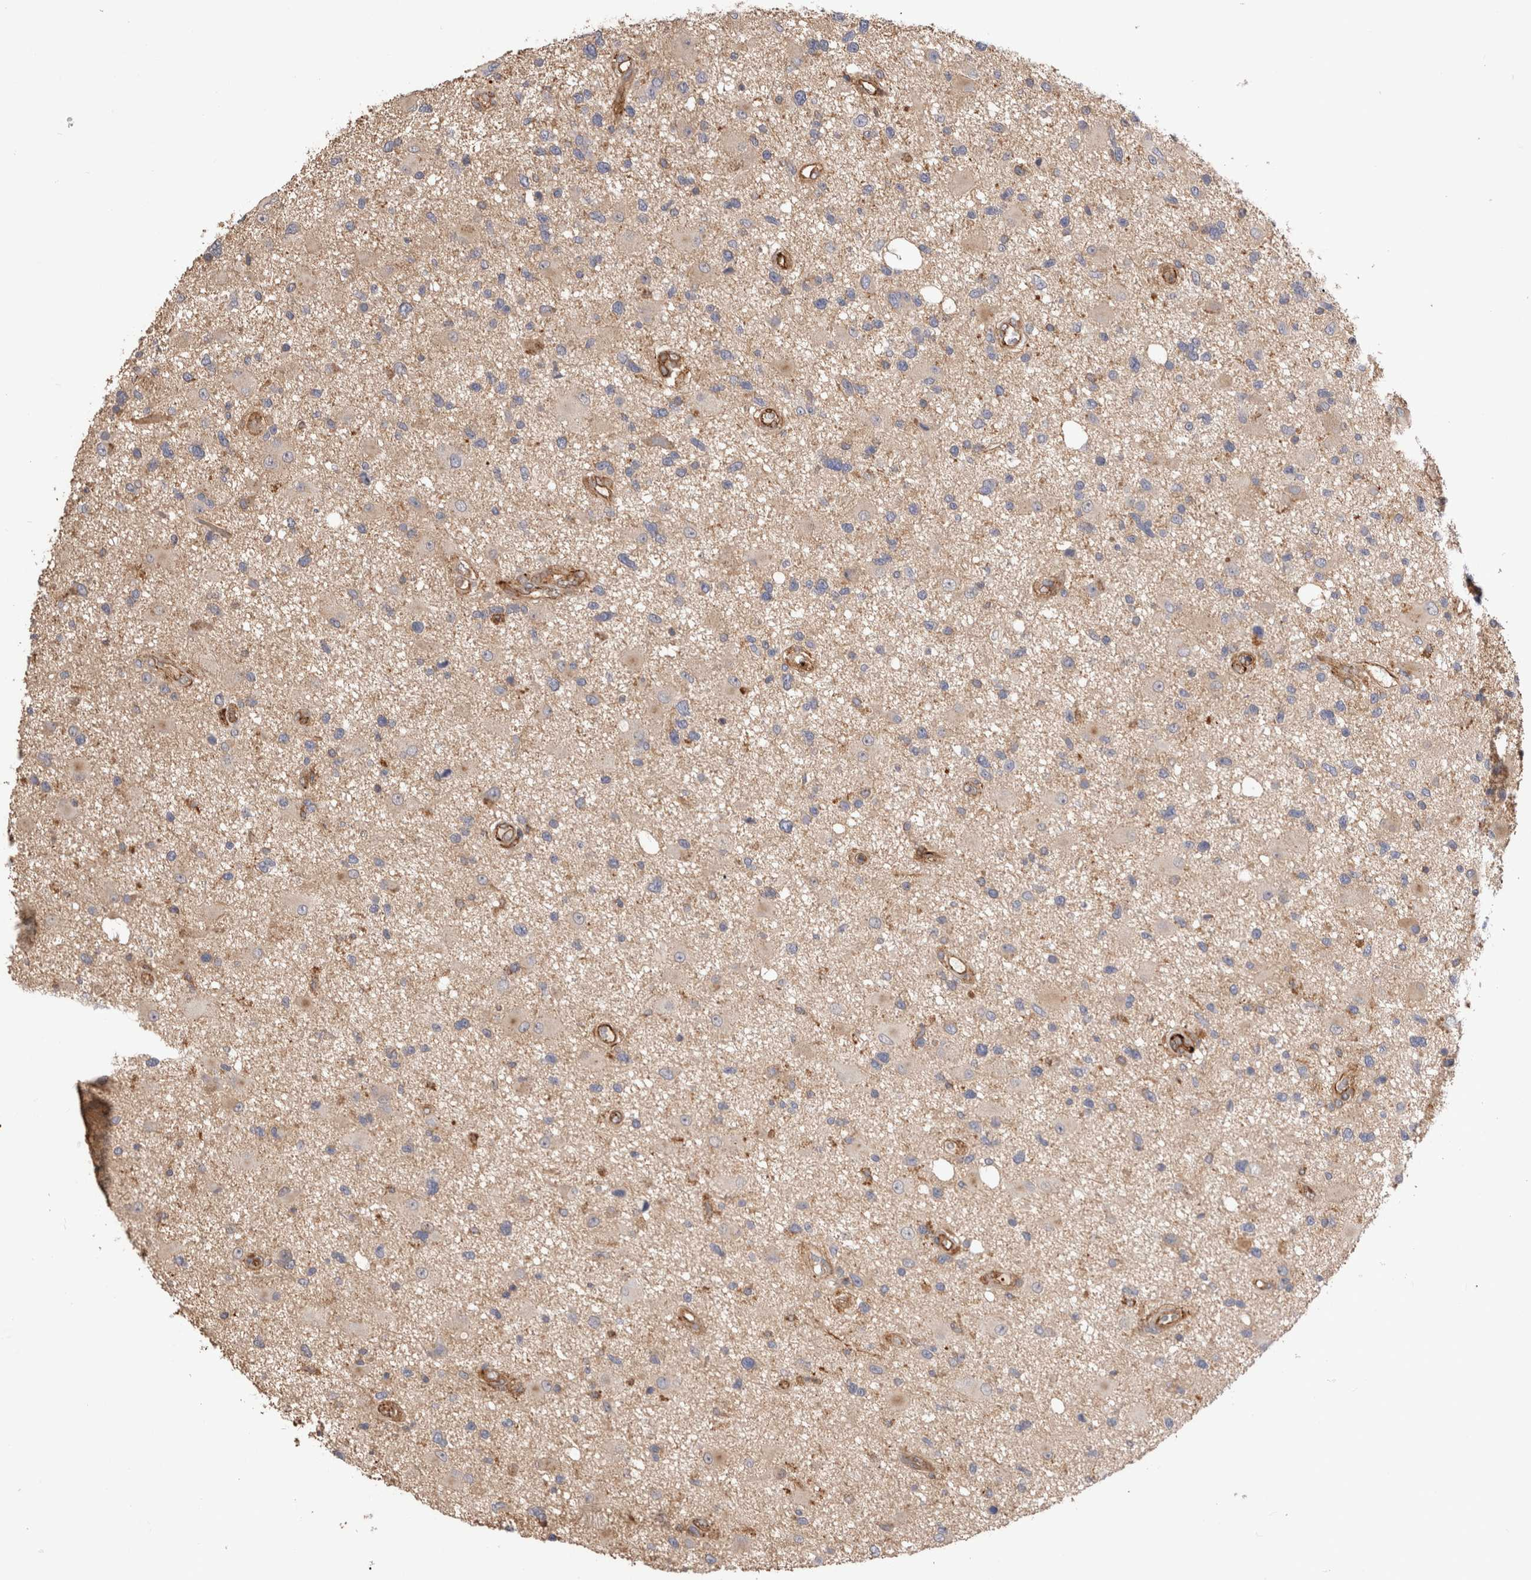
{"staining": {"intensity": "weak", "quantity": "25%-75%", "location": "cytoplasmic/membranous"}, "tissue": "glioma", "cell_type": "Tumor cells", "image_type": "cancer", "snomed": [{"axis": "morphology", "description": "Glioma, malignant, High grade"}, {"axis": "topography", "description": "Brain"}], "caption": "Human malignant glioma (high-grade) stained for a protein (brown) displays weak cytoplasmic/membranous positive expression in about 25%-75% of tumor cells.", "gene": "BNIP2", "patient": {"sex": "male", "age": 33}}